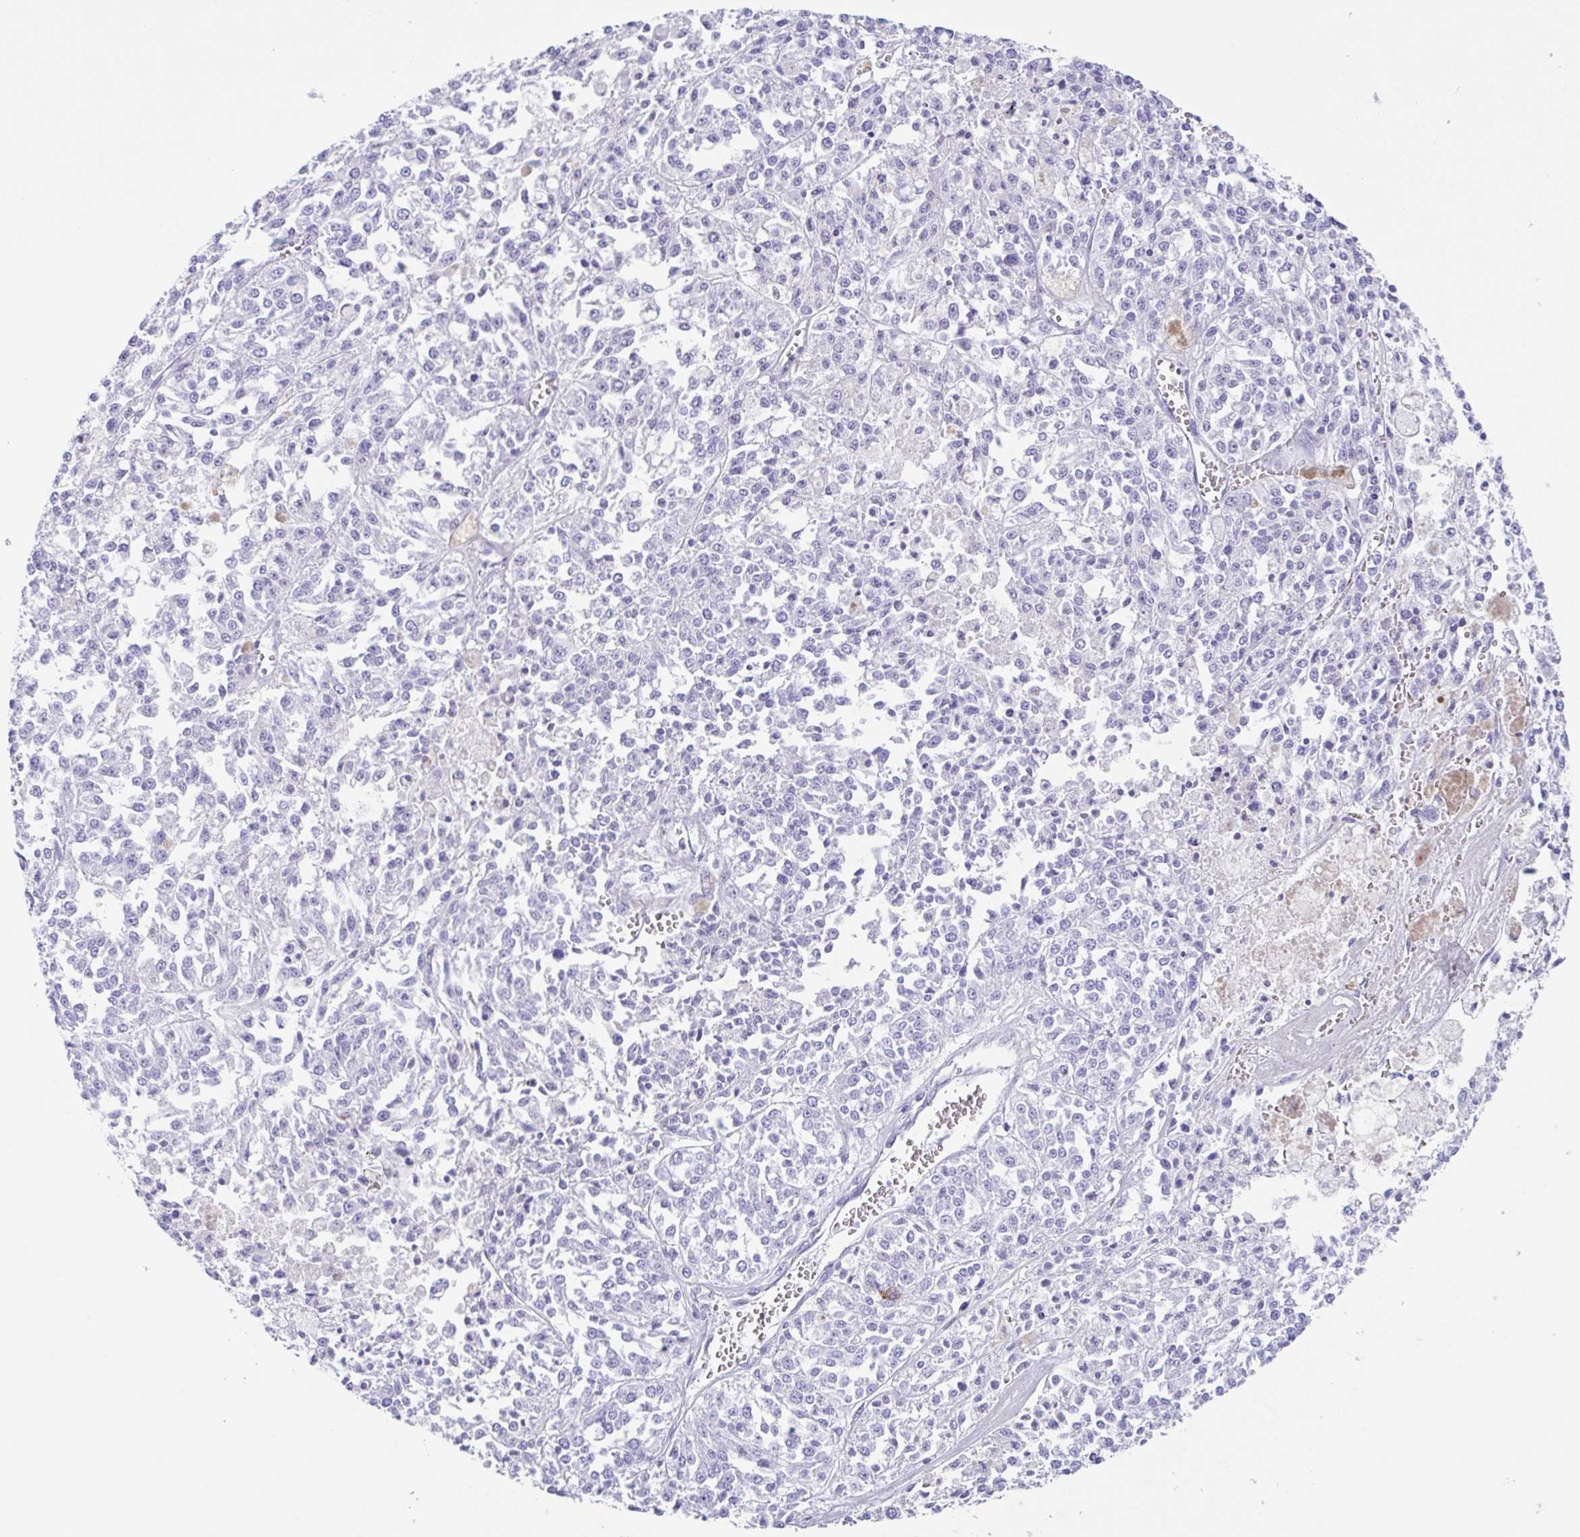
{"staining": {"intensity": "negative", "quantity": "none", "location": "none"}, "tissue": "melanoma", "cell_type": "Tumor cells", "image_type": "cancer", "snomed": [{"axis": "morphology", "description": "Malignant melanoma, NOS"}, {"axis": "topography", "description": "Skin"}], "caption": "Human melanoma stained for a protein using IHC demonstrates no positivity in tumor cells.", "gene": "CPA1", "patient": {"sex": "female", "age": 64}}